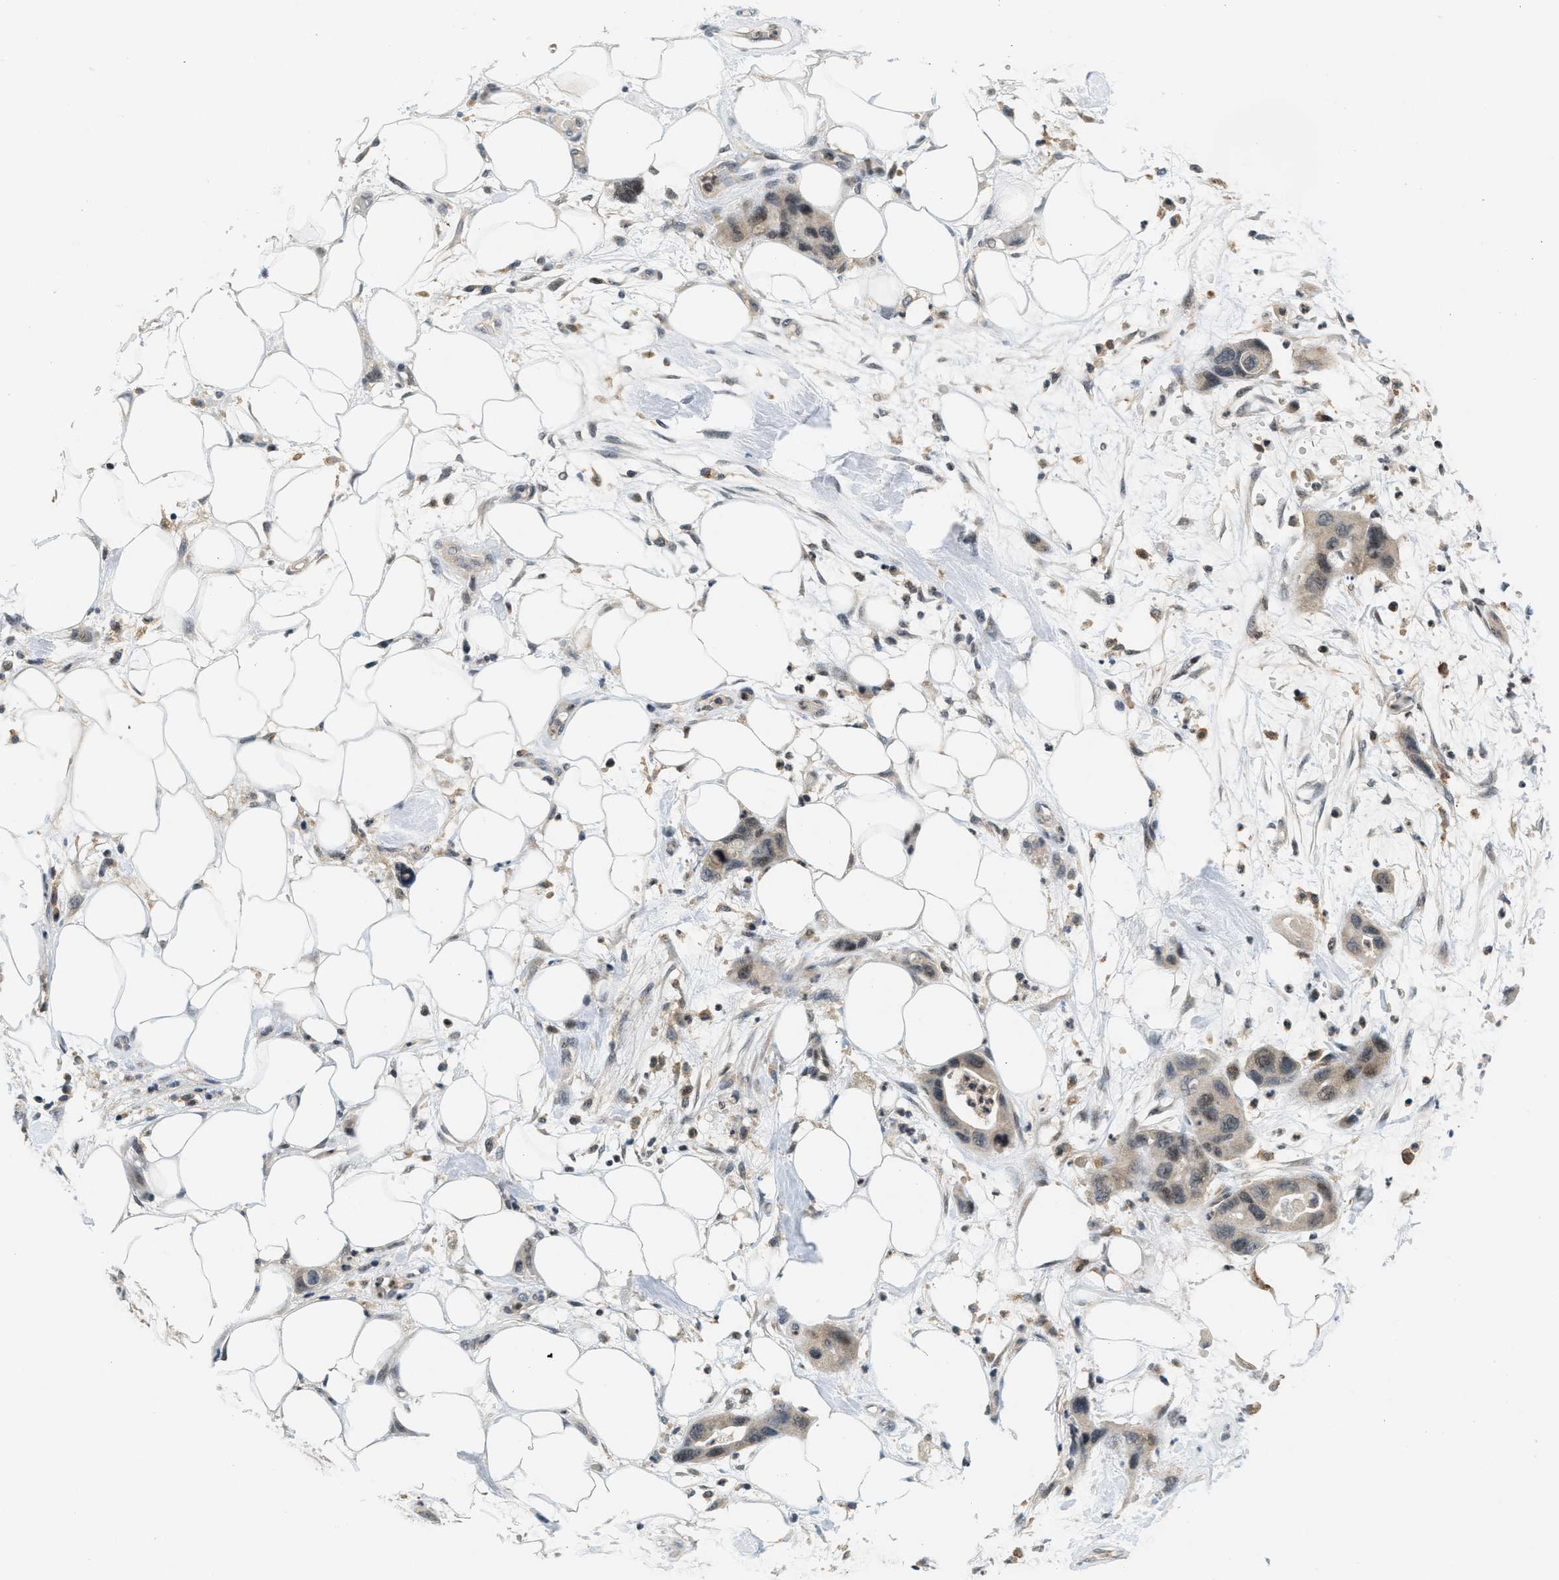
{"staining": {"intensity": "weak", "quantity": "<25%", "location": "nuclear"}, "tissue": "pancreatic cancer", "cell_type": "Tumor cells", "image_type": "cancer", "snomed": [{"axis": "morphology", "description": "Adenocarcinoma, NOS"}, {"axis": "topography", "description": "Pancreas"}], "caption": "DAB (3,3'-diaminobenzidine) immunohistochemical staining of human pancreatic cancer shows no significant positivity in tumor cells.", "gene": "ING1", "patient": {"sex": "female", "age": 71}}